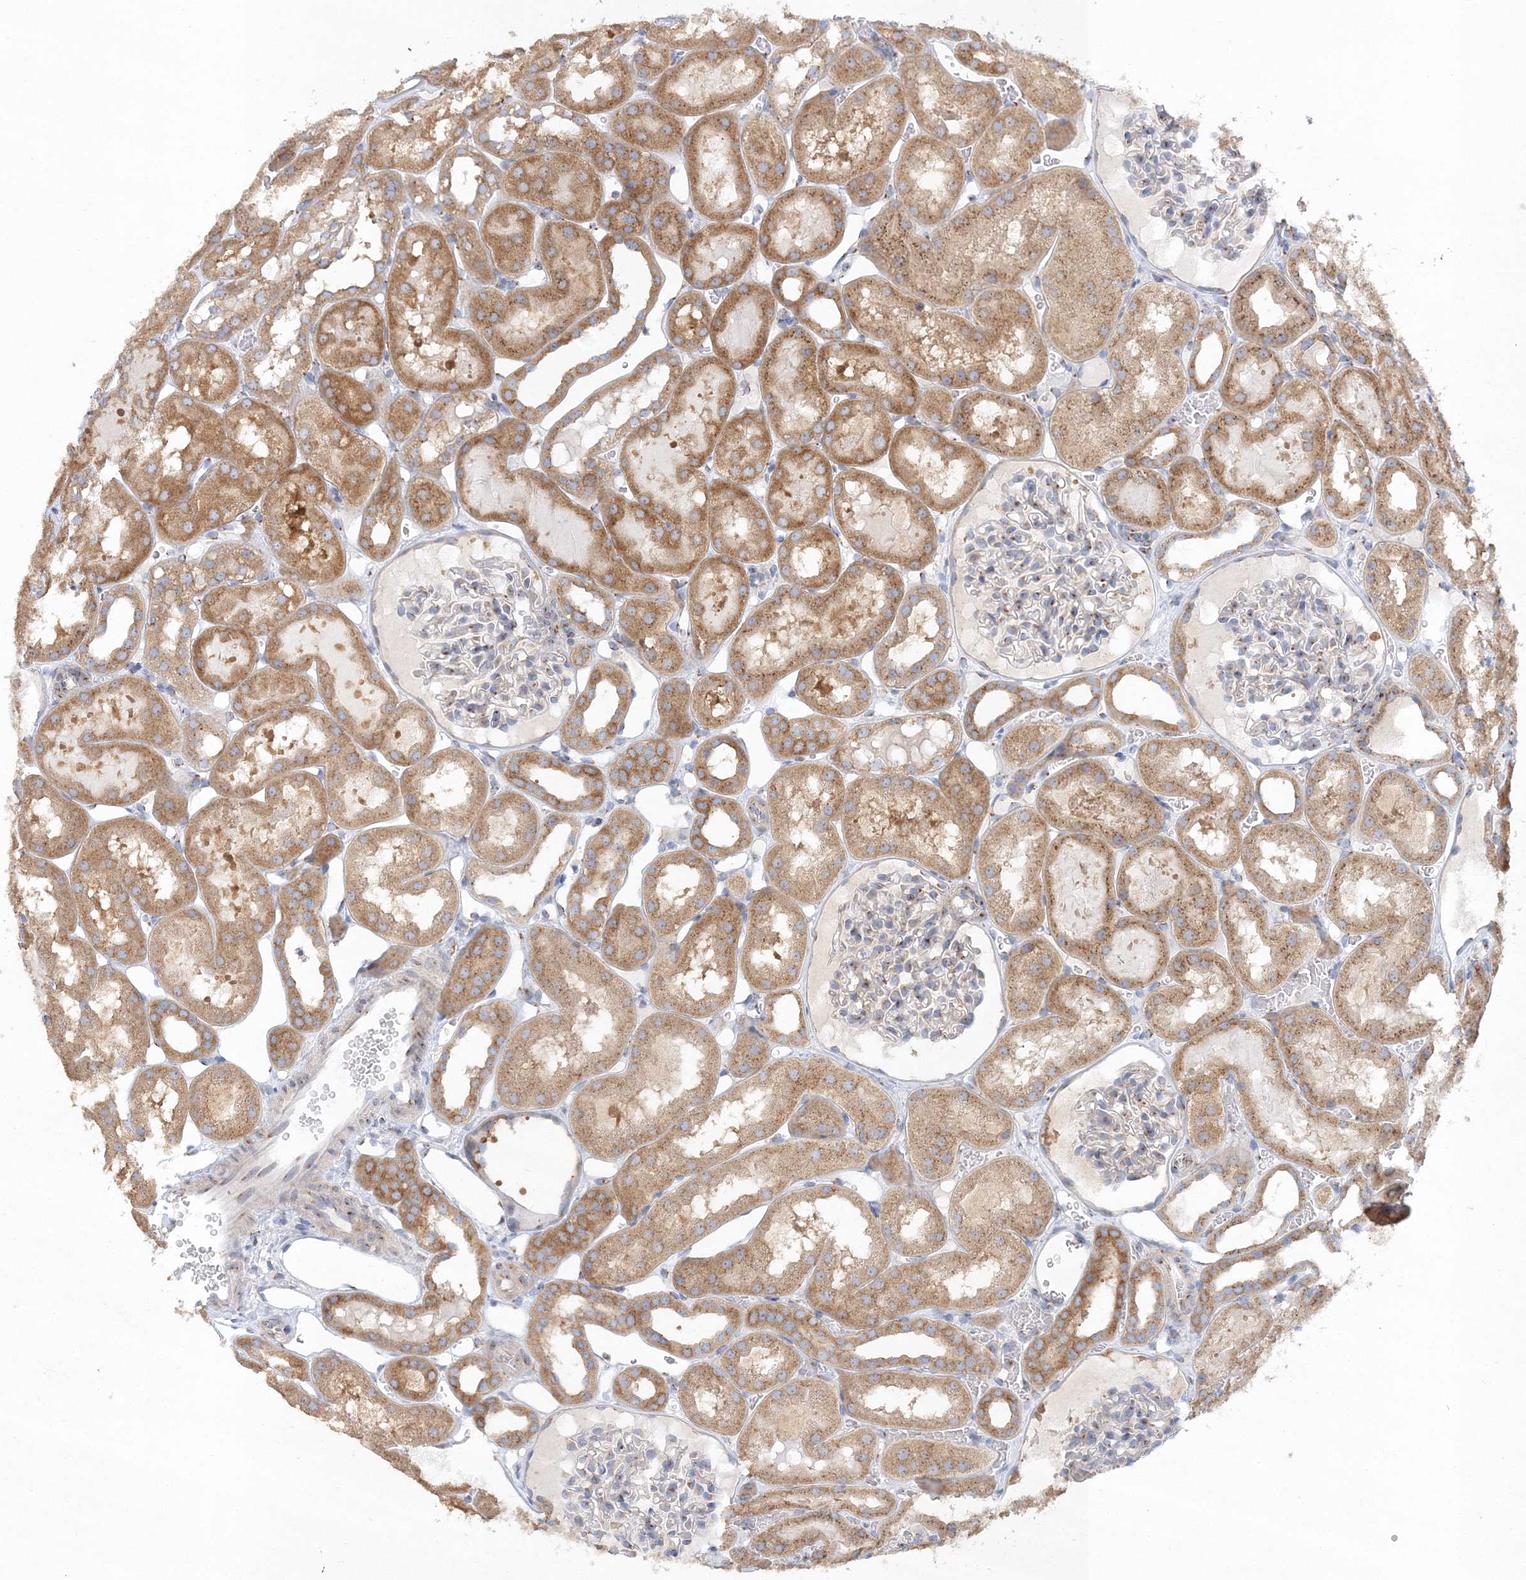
{"staining": {"intensity": "weak", "quantity": "<25%", "location": "cytoplasmic/membranous"}, "tissue": "kidney", "cell_type": "Cells in glomeruli", "image_type": "normal", "snomed": [{"axis": "morphology", "description": "Normal tissue, NOS"}, {"axis": "topography", "description": "Kidney"}, {"axis": "topography", "description": "Urinary bladder"}], "caption": "A high-resolution histopathology image shows IHC staining of normal kidney, which demonstrates no significant staining in cells in glomeruli. The staining was performed using DAB (3,3'-diaminobenzidine) to visualize the protein expression in brown, while the nuclei were stained in blue with hematoxylin (Magnification: 20x).", "gene": "SEC23IP", "patient": {"sex": "male", "age": 16}}